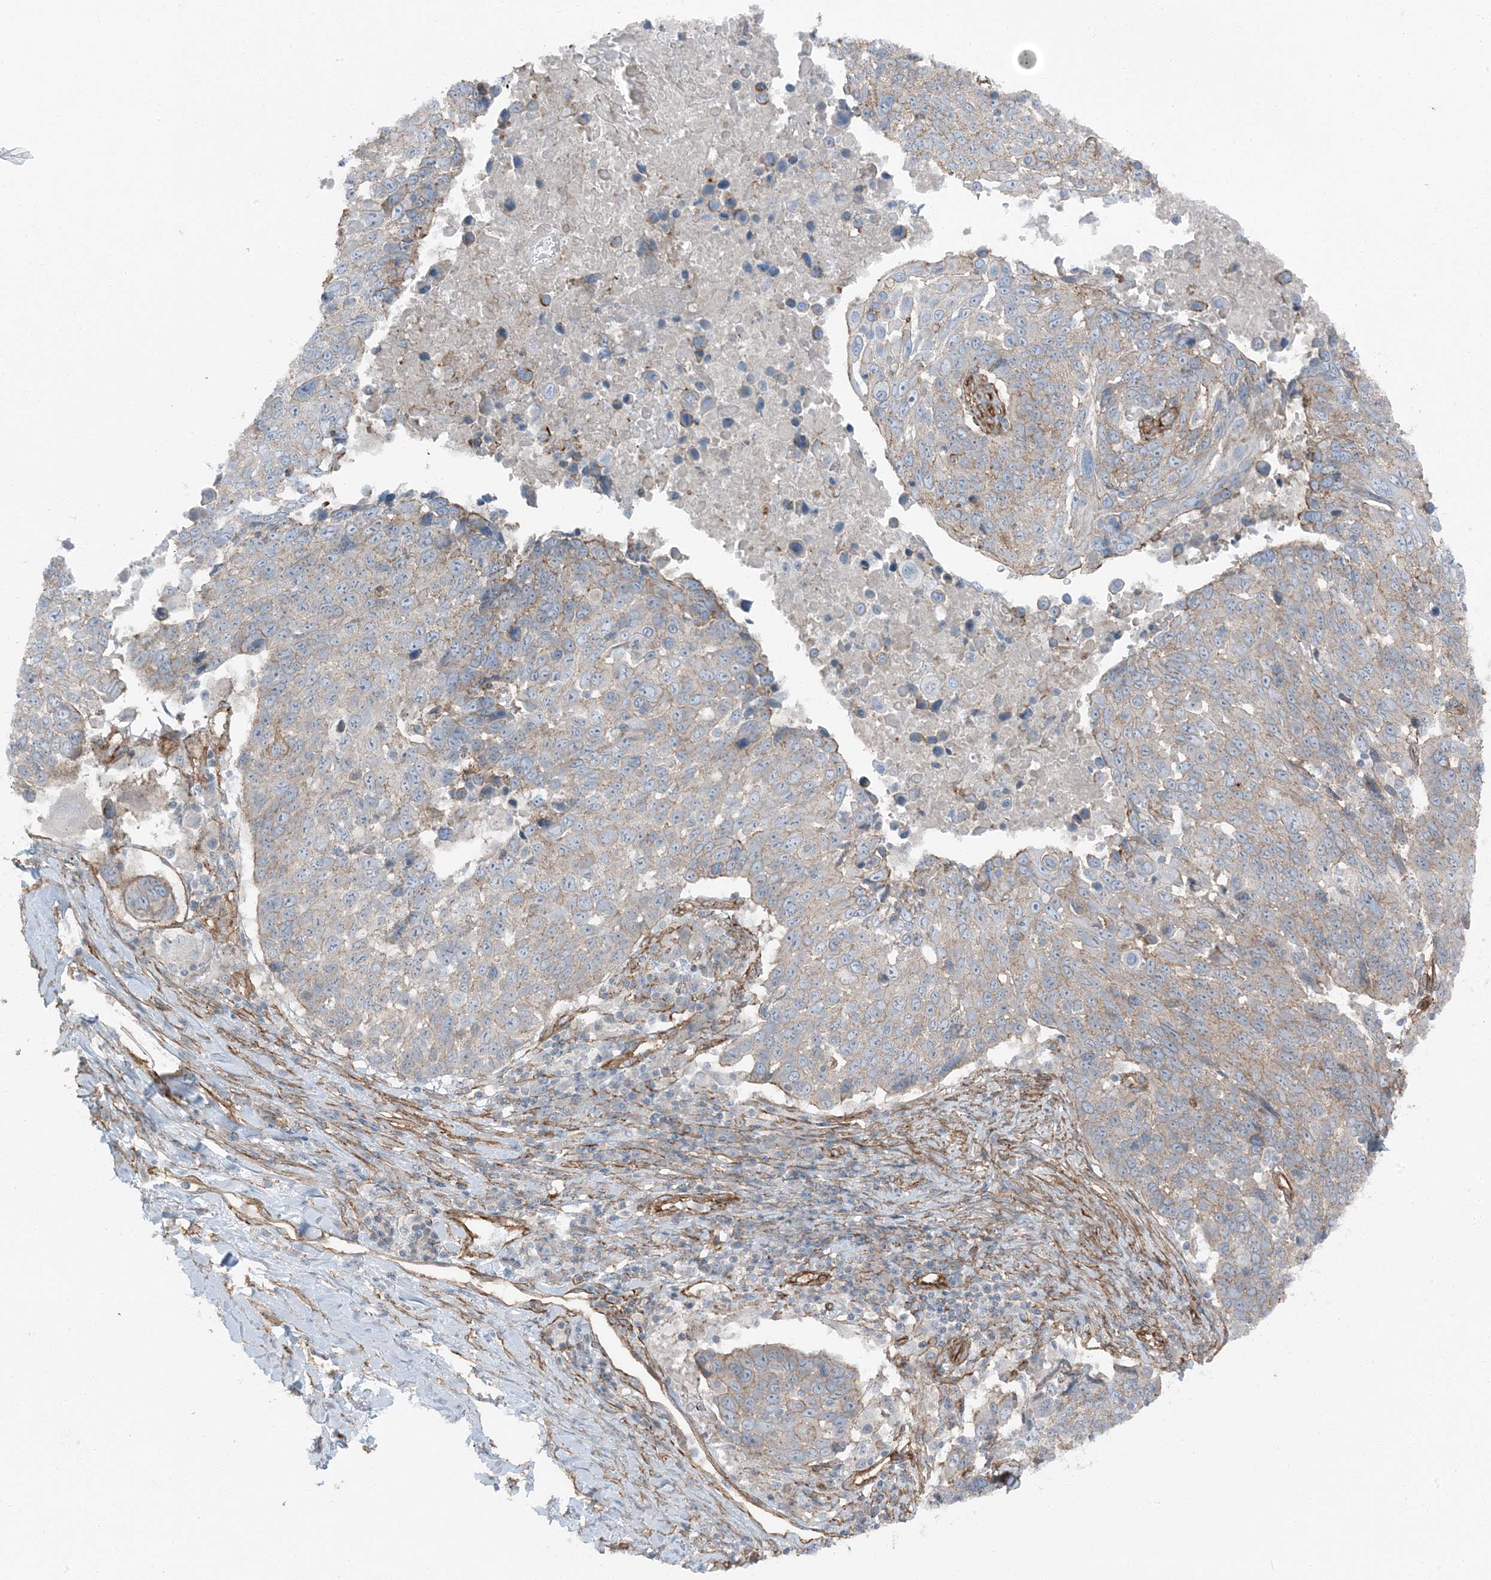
{"staining": {"intensity": "weak", "quantity": "<25%", "location": "cytoplasmic/membranous"}, "tissue": "lung cancer", "cell_type": "Tumor cells", "image_type": "cancer", "snomed": [{"axis": "morphology", "description": "Squamous cell carcinoma, NOS"}, {"axis": "topography", "description": "Lung"}], "caption": "Tumor cells show no significant staining in lung squamous cell carcinoma.", "gene": "ZFP90", "patient": {"sex": "male", "age": 66}}